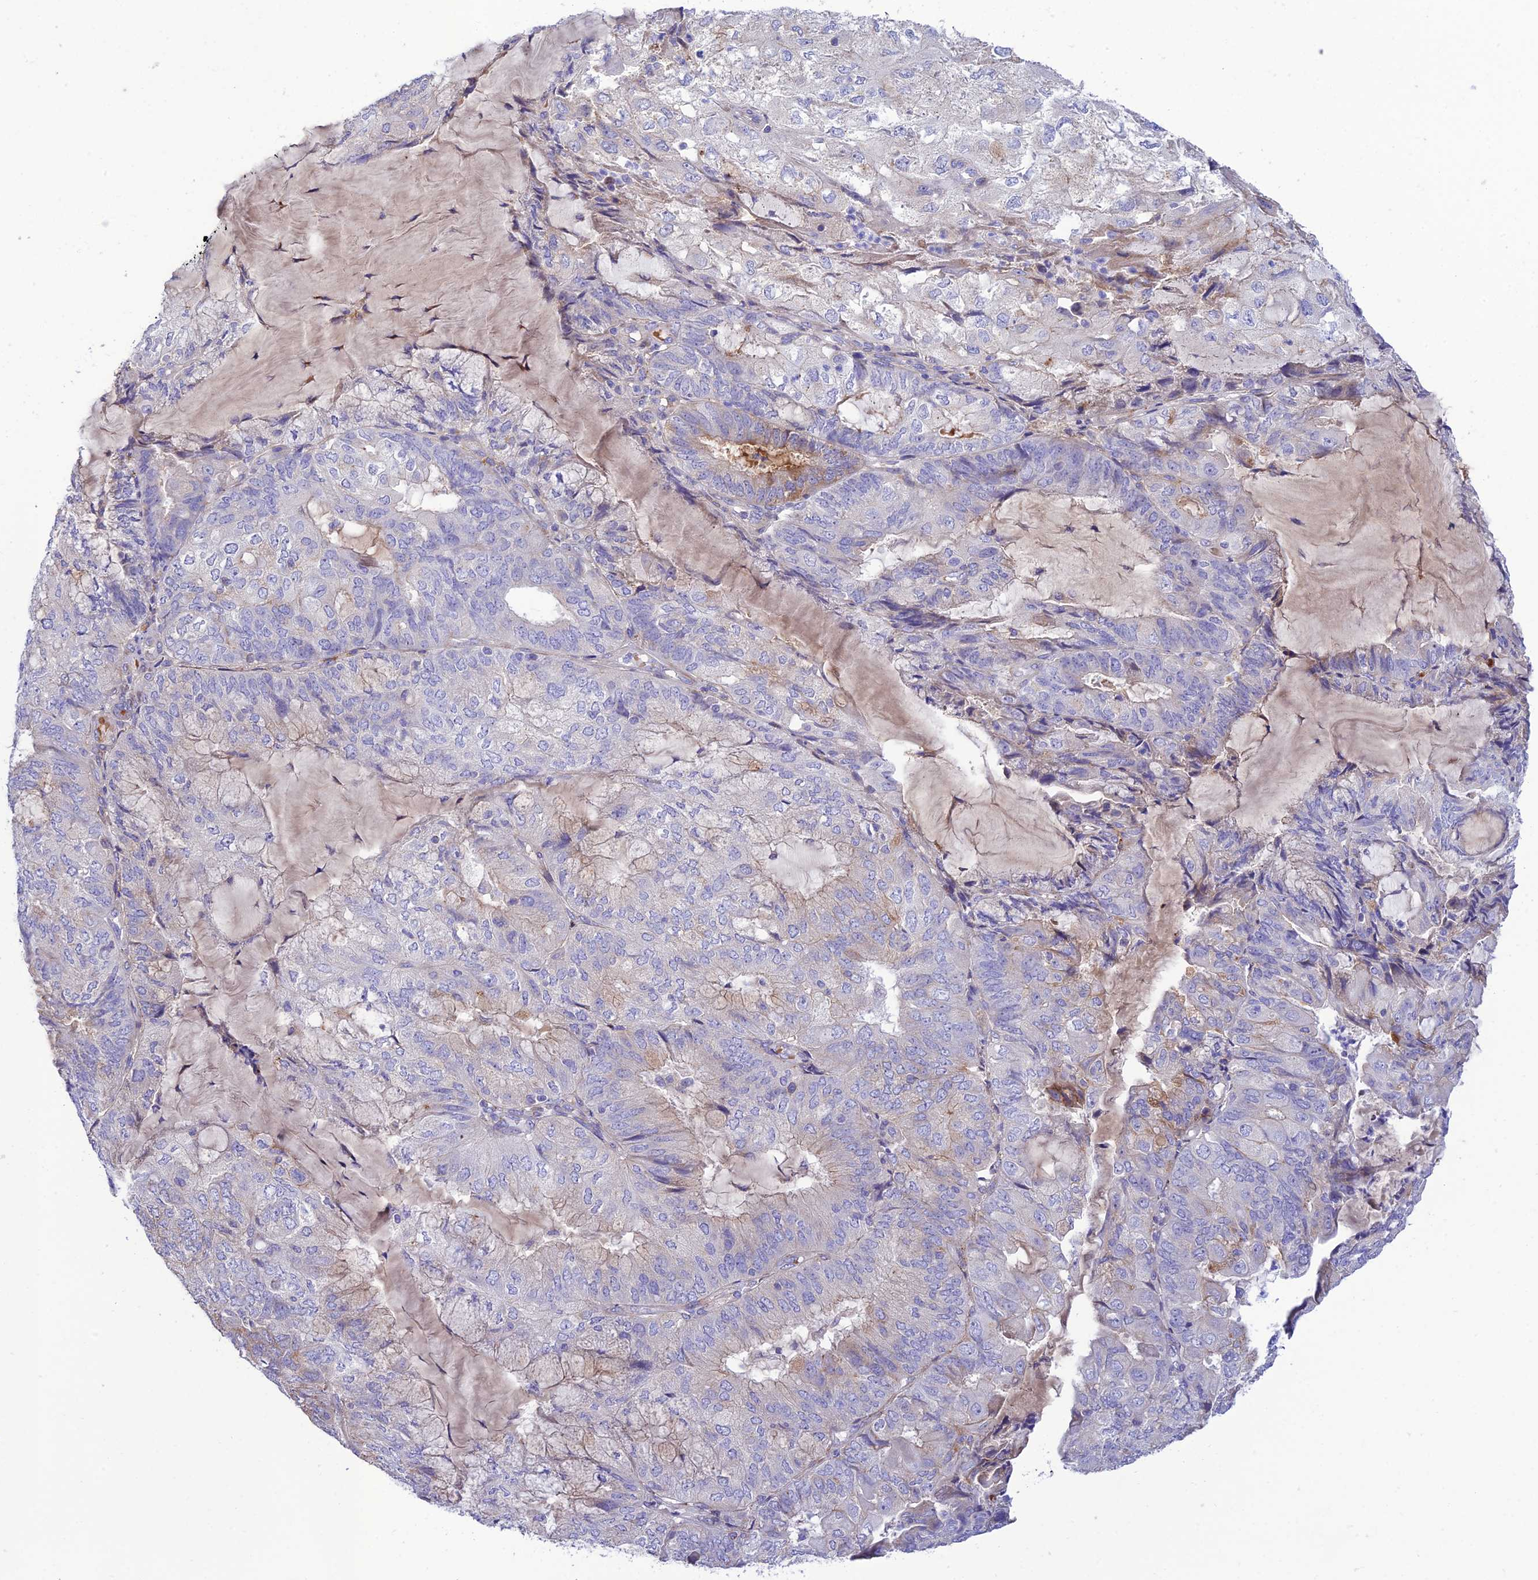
{"staining": {"intensity": "moderate", "quantity": "<25%", "location": "cytoplasmic/membranous"}, "tissue": "endometrial cancer", "cell_type": "Tumor cells", "image_type": "cancer", "snomed": [{"axis": "morphology", "description": "Adenocarcinoma, NOS"}, {"axis": "topography", "description": "Endometrium"}], "caption": "Endometrial adenocarcinoma stained for a protein reveals moderate cytoplasmic/membranous positivity in tumor cells.", "gene": "CCDC157", "patient": {"sex": "female", "age": 81}}